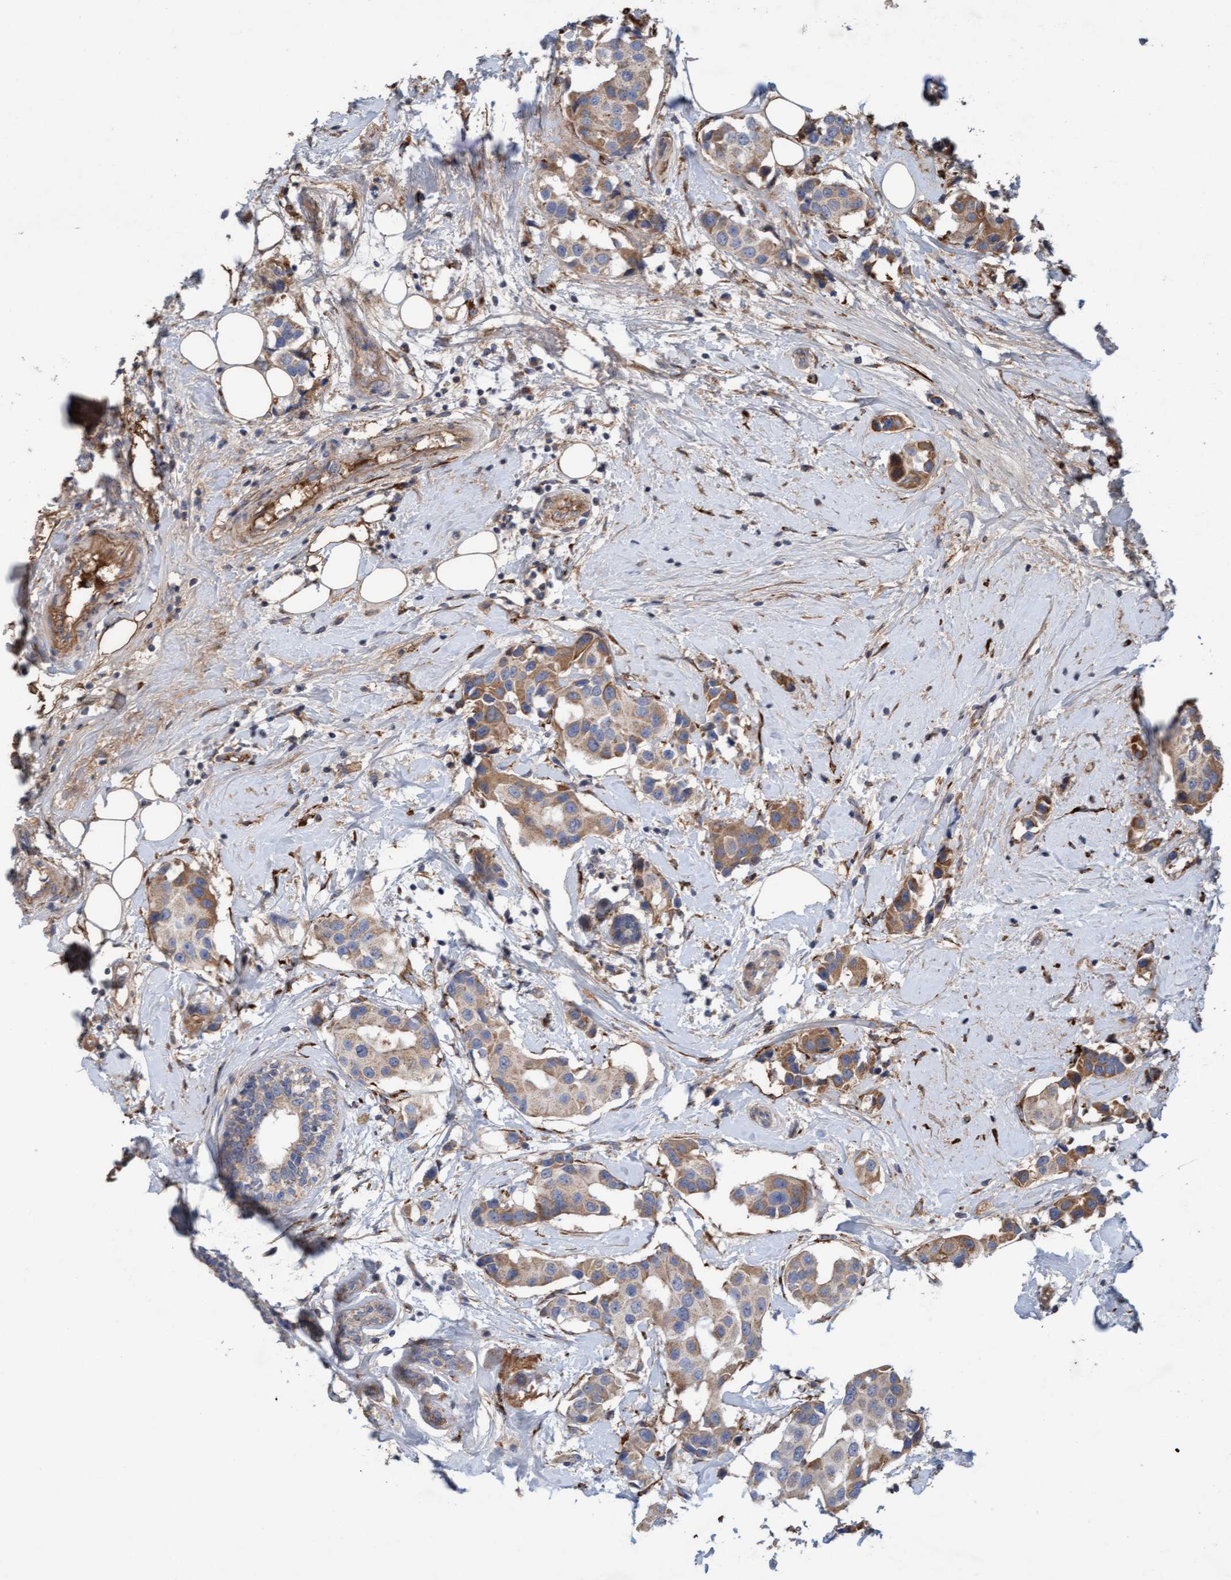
{"staining": {"intensity": "weak", "quantity": ">75%", "location": "cytoplasmic/membranous"}, "tissue": "breast cancer", "cell_type": "Tumor cells", "image_type": "cancer", "snomed": [{"axis": "morphology", "description": "Normal tissue, NOS"}, {"axis": "morphology", "description": "Duct carcinoma"}, {"axis": "topography", "description": "Breast"}], "caption": "Tumor cells demonstrate low levels of weak cytoplasmic/membranous positivity in about >75% of cells in invasive ductal carcinoma (breast).", "gene": "DDHD2", "patient": {"sex": "female", "age": 39}}